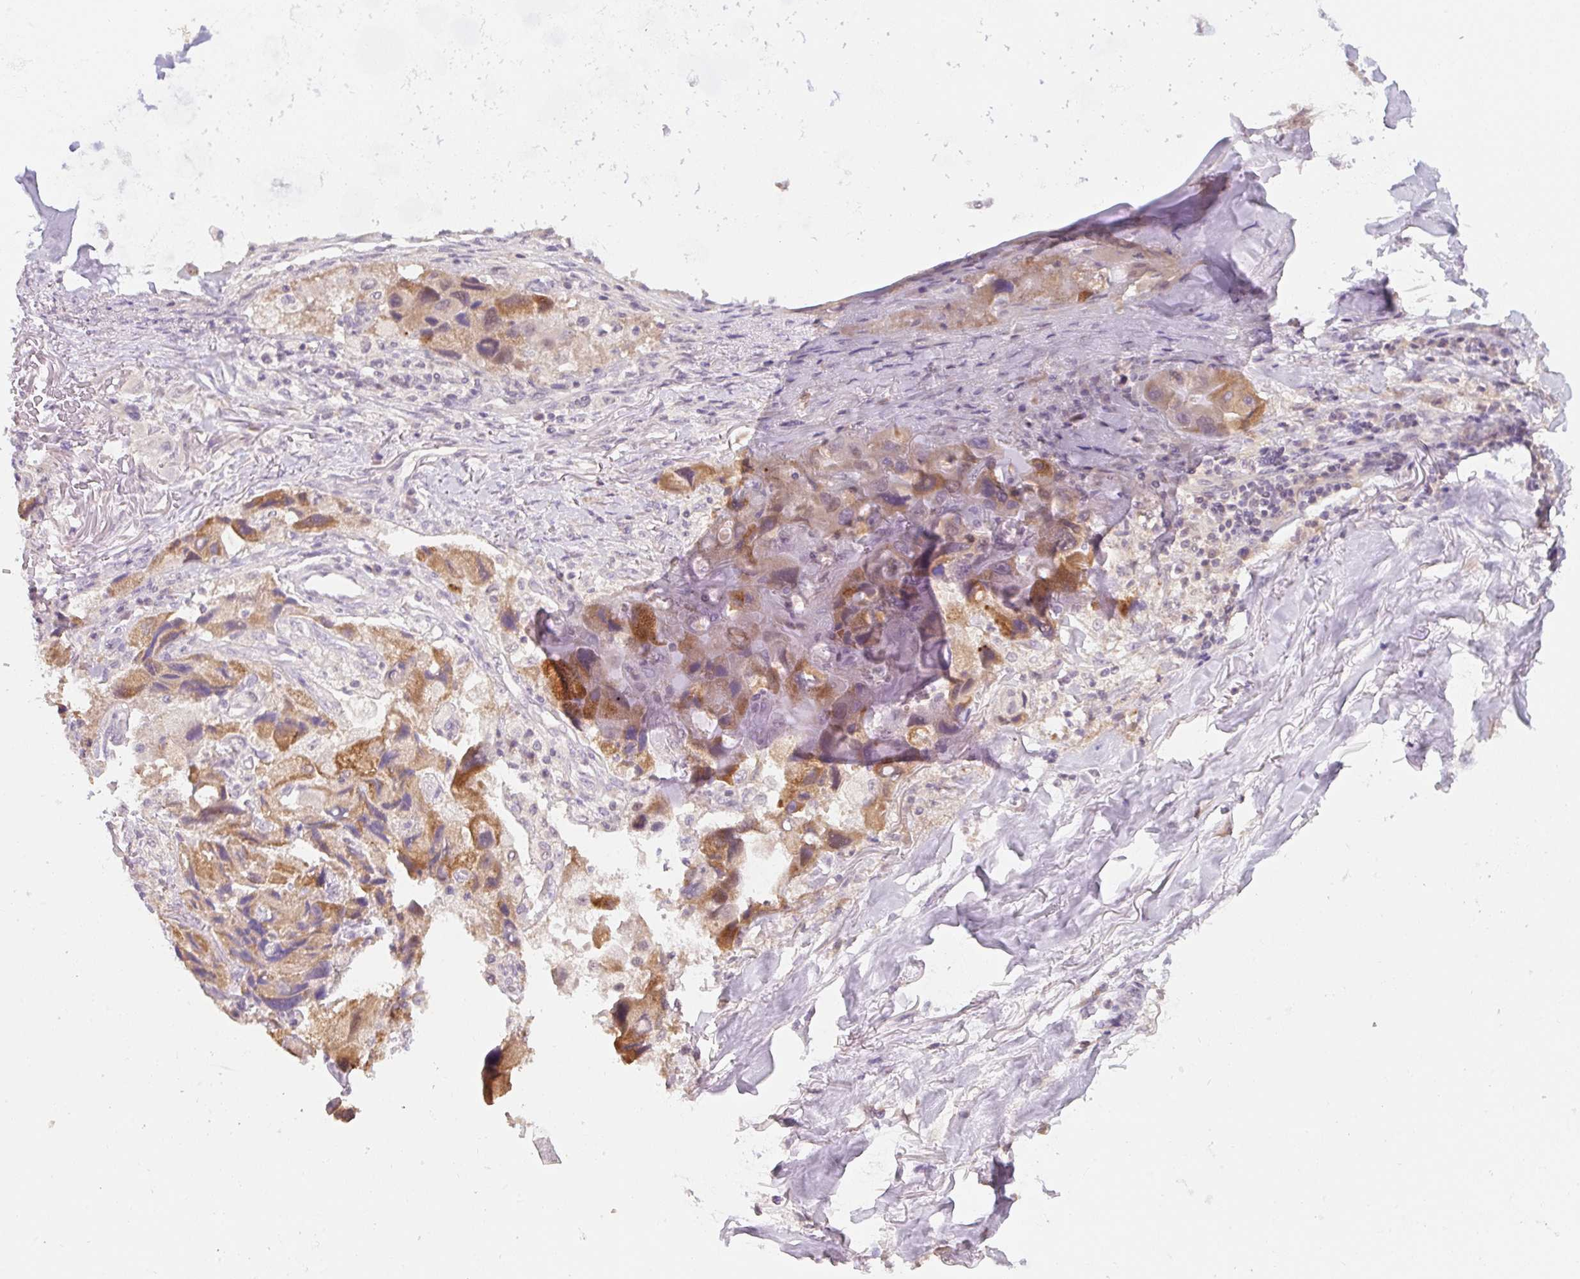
{"staining": {"intensity": "moderate", "quantity": ">75%", "location": "cytoplasmic/membranous"}, "tissue": "lung cancer", "cell_type": "Tumor cells", "image_type": "cancer", "snomed": [{"axis": "morphology", "description": "Adenocarcinoma, NOS"}, {"axis": "topography", "description": "Lung"}], "caption": "A medium amount of moderate cytoplasmic/membranous expression is identified in about >75% of tumor cells in lung cancer (adenocarcinoma) tissue.", "gene": "MIA2", "patient": {"sex": "female", "age": 54}}